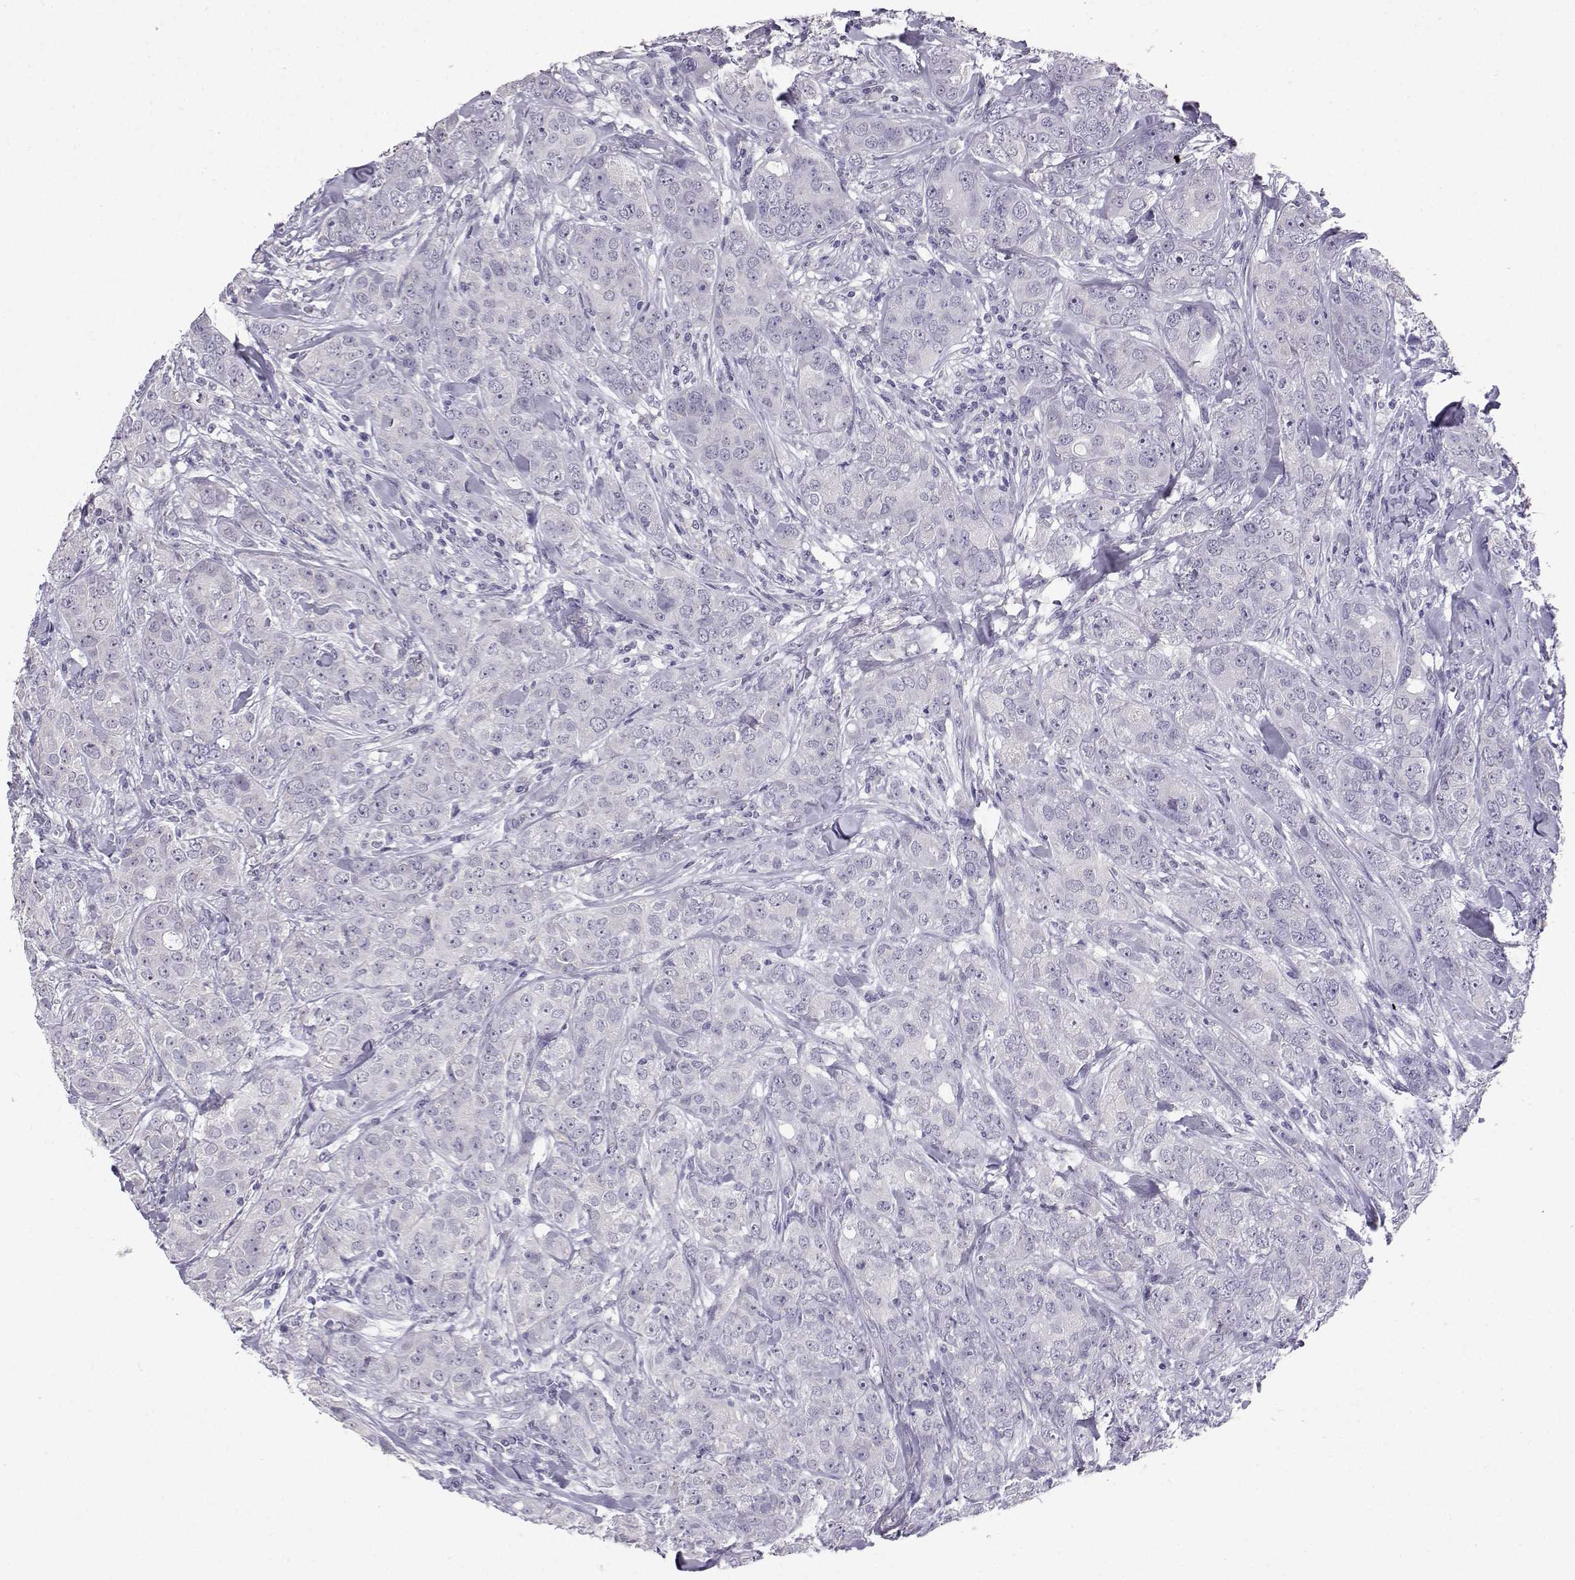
{"staining": {"intensity": "negative", "quantity": "none", "location": "none"}, "tissue": "breast cancer", "cell_type": "Tumor cells", "image_type": "cancer", "snomed": [{"axis": "morphology", "description": "Duct carcinoma"}, {"axis": "topography", "description": "Breast"}], "caption": "An IHC image of breast cancer (intraductal carcinoma) is shown. There is no staining in tumor cells of breast cancer (intraductal carcinoma). (Stains: DAB IHC with hematoxylin counter stain, Microscopy: brightfield microscopy at high magnification).", "gene": "TBR1", "patient": {"sex": "female", "age": 43}}